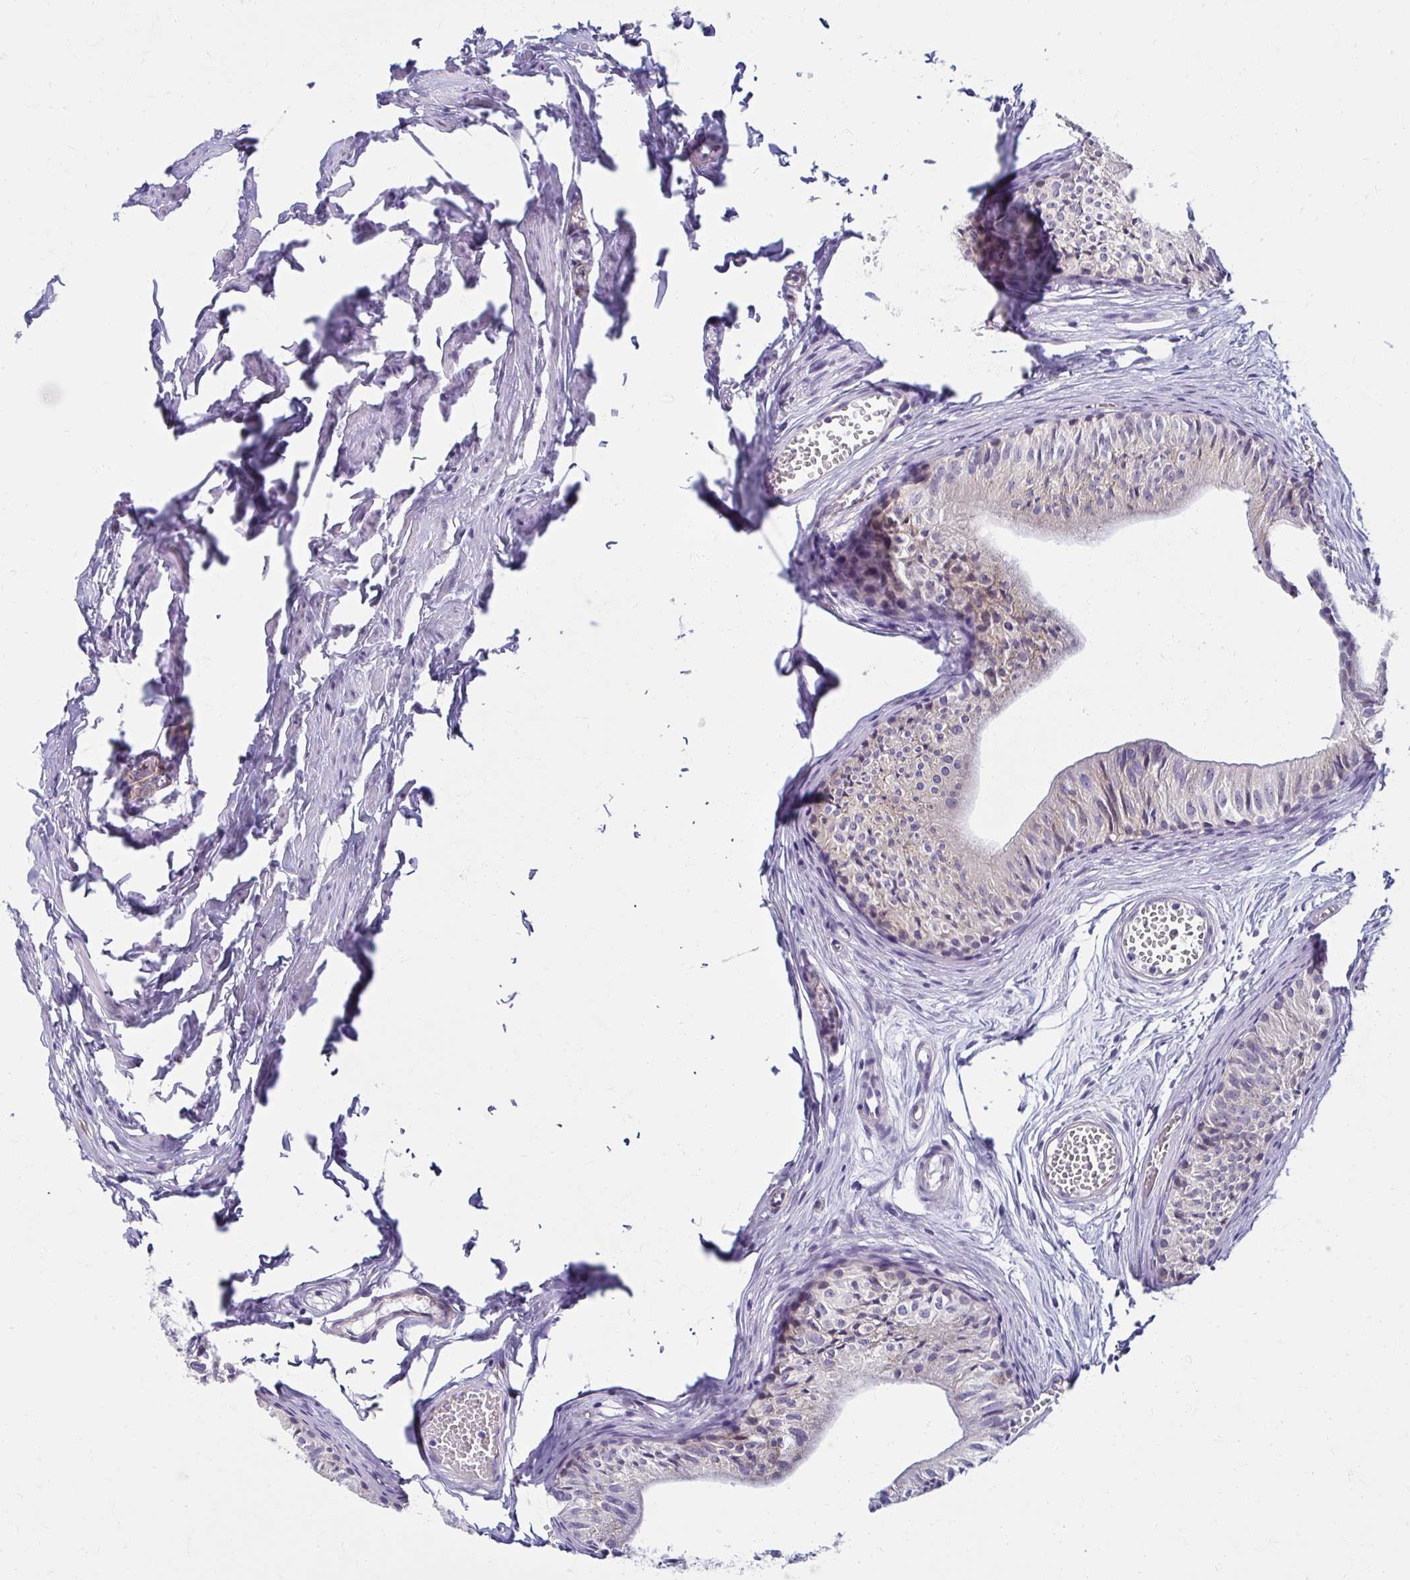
{"staining": {"intensity": "negative", "quantity": "none", "location": "none"}, "tissue": "epididymis", "cell_type": "Glandular cells", "image_type": "normal", "snomed": [{"axis": "morphology", "description": "Normal tissue, NOS"}, {"axis": "topography", "description": "Epididymis"}], "caption": "Immunohistochemistry micrograph of normal epididymis: epididymis stained with DAB reveals no significant protein positivity in glandular cells.", "gene": "ANKRD62", "patient": {"sex": "male", "age": 25}}